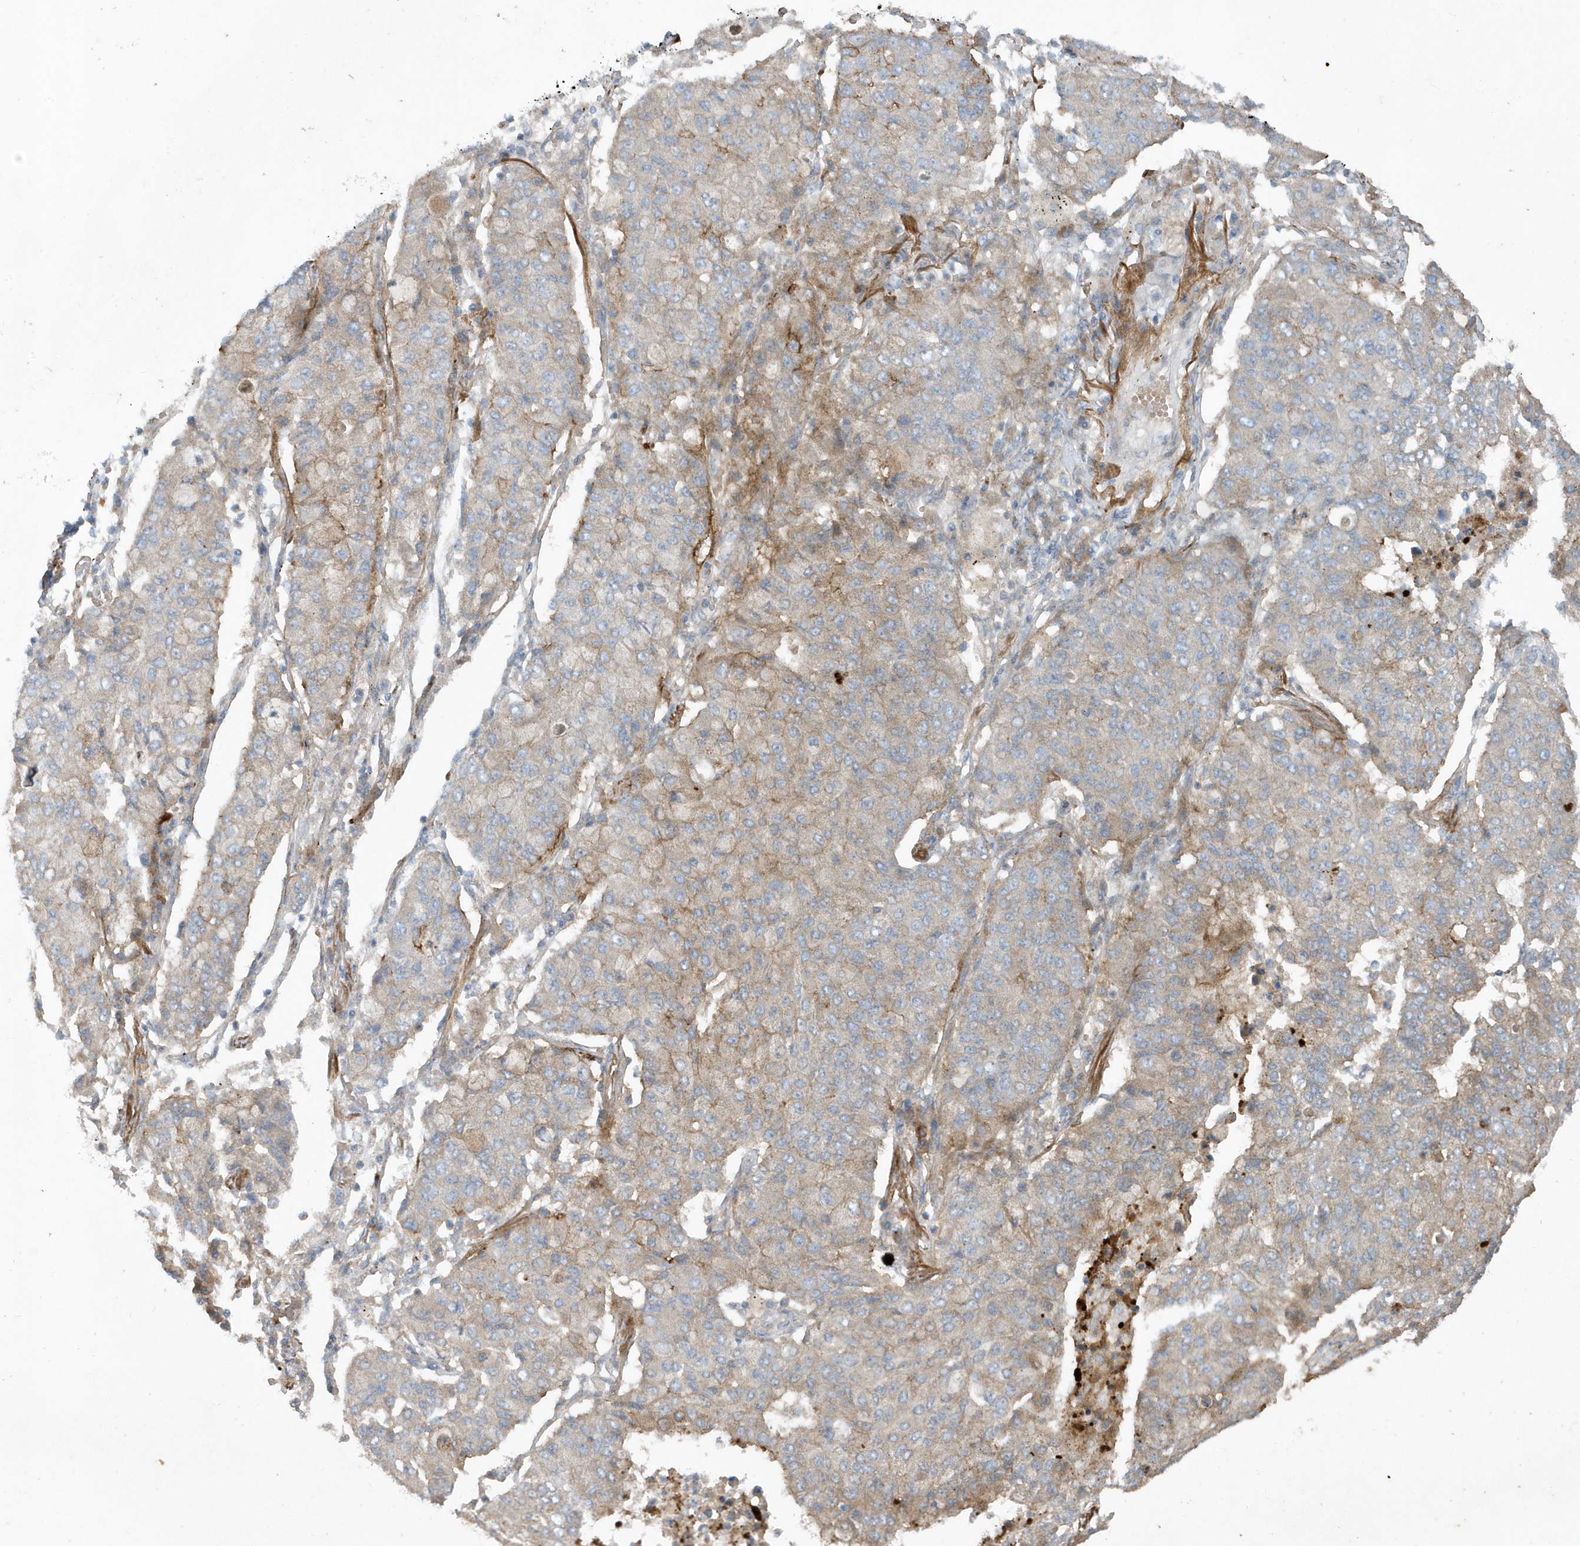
{"staining": {"intensity": "weak", "quantity": "25%-75%", "location": "cytoplasmic/membranous"}, "tissue": "lung cancer", "cell_type": "Tumor cells", "image_type": "cancer", "snomed": [{"axis": "morphology", "description": "Squamous cell carcinoma, NOS"}, {"axis": "topography", "description": "Lung"}], "caption": "Brown immunohistochemical staining in human lung cancer (squamous cell carcinoma) shows weak cytoplasmic/membranous staining in about 25%-75% of tumor cells. (DAB IHC with brightfield microscopy, high magnification).", "gene": "SLC38A2", "patient": {"sex": "male", "age": 74}}